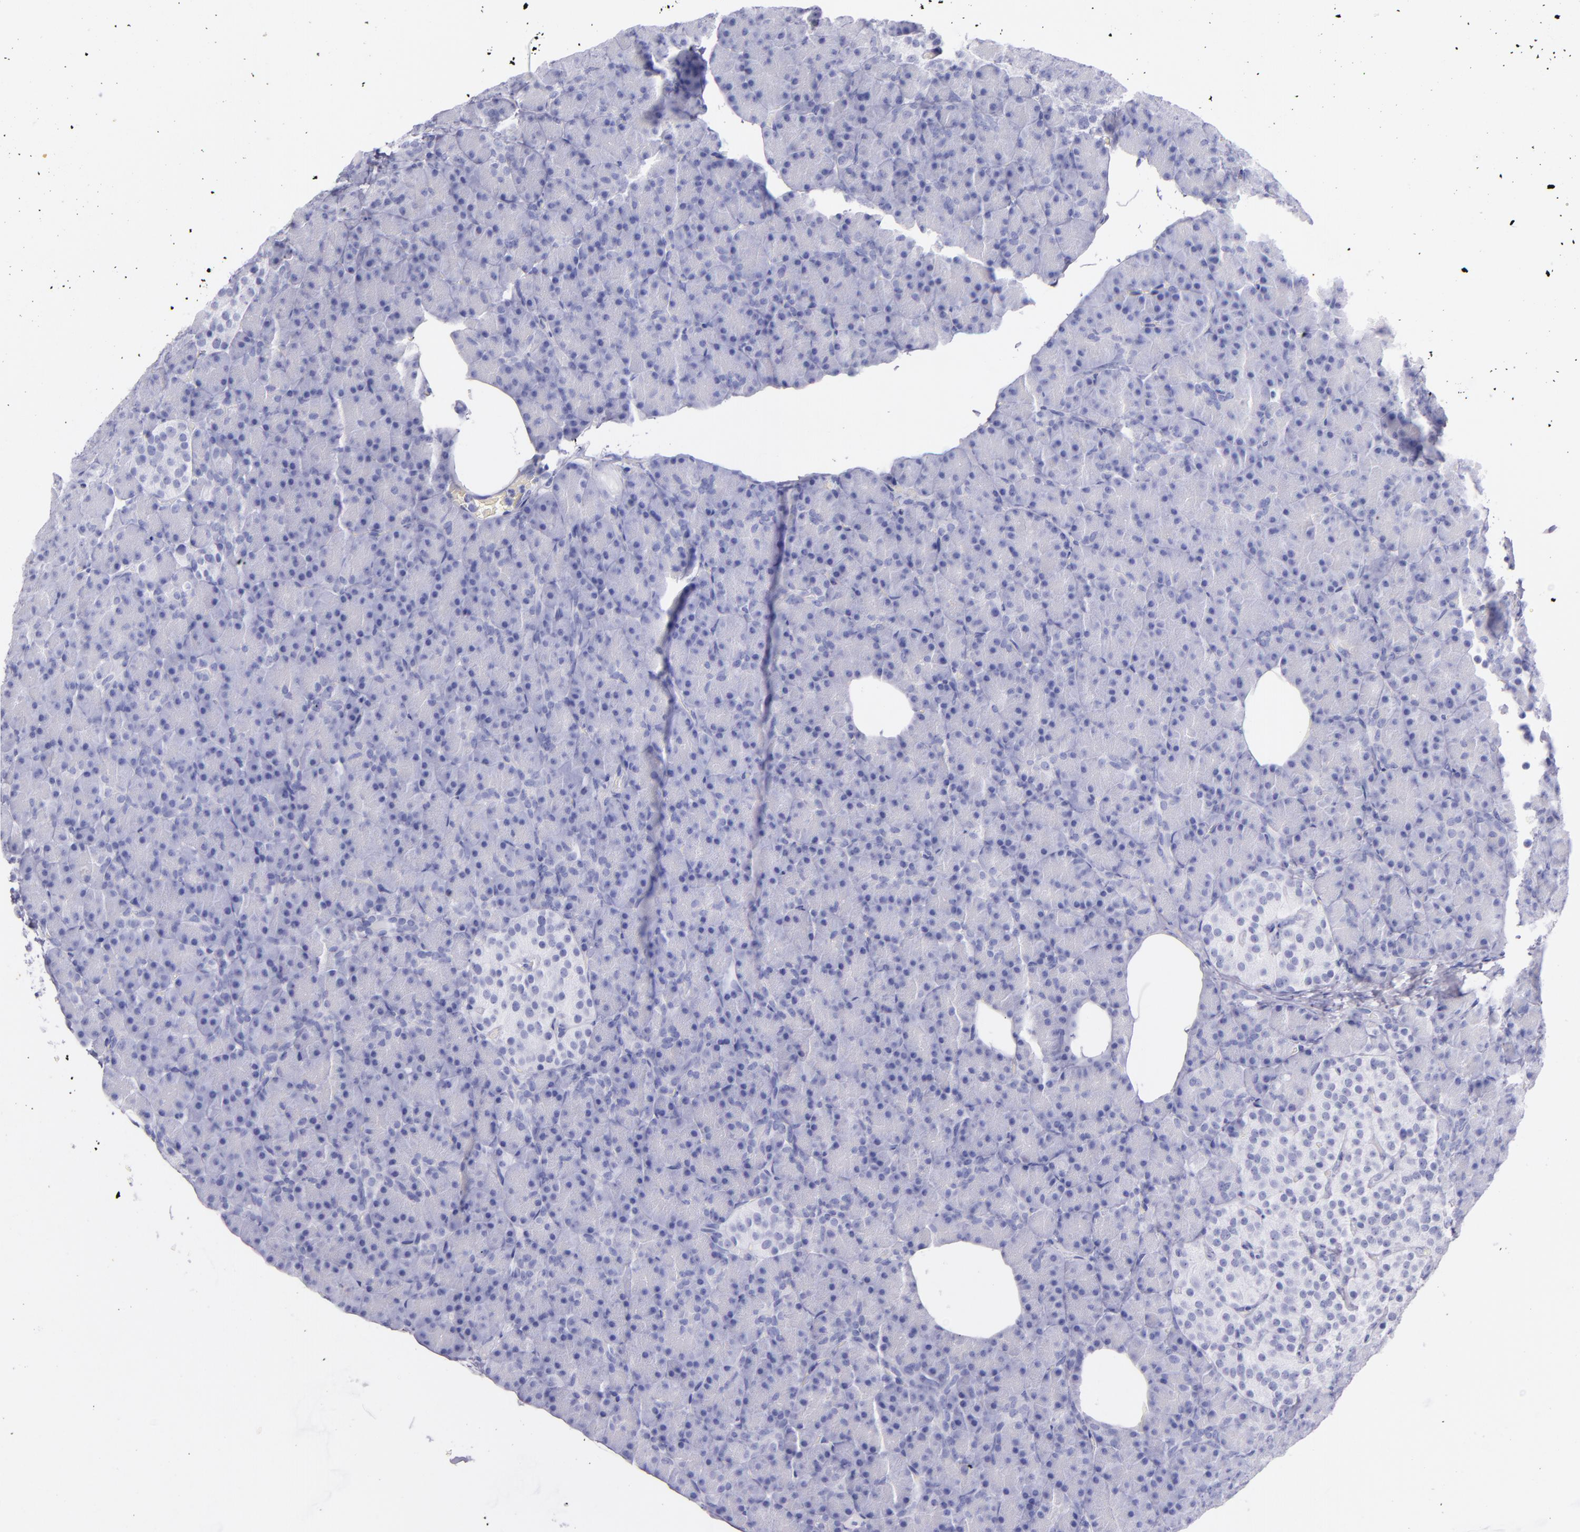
{"staining": {"intensity": "negative", "quantity": "none", "location": "none"}, "tissue": "pancreas", "cell_type": "Exocrine glandular cells", "image_type": "normal", "snomed": [{"axis": "morphology", "description": "Normal tissue, NOS"}, {"axis": "topography", "description": "Pancreas"}], "caption": "The micrograph shows no significant expression in exocrine glandular cells of pancreas.", "gene": "SFTPA2", "patient": {"sex": "female", "age": 43}}